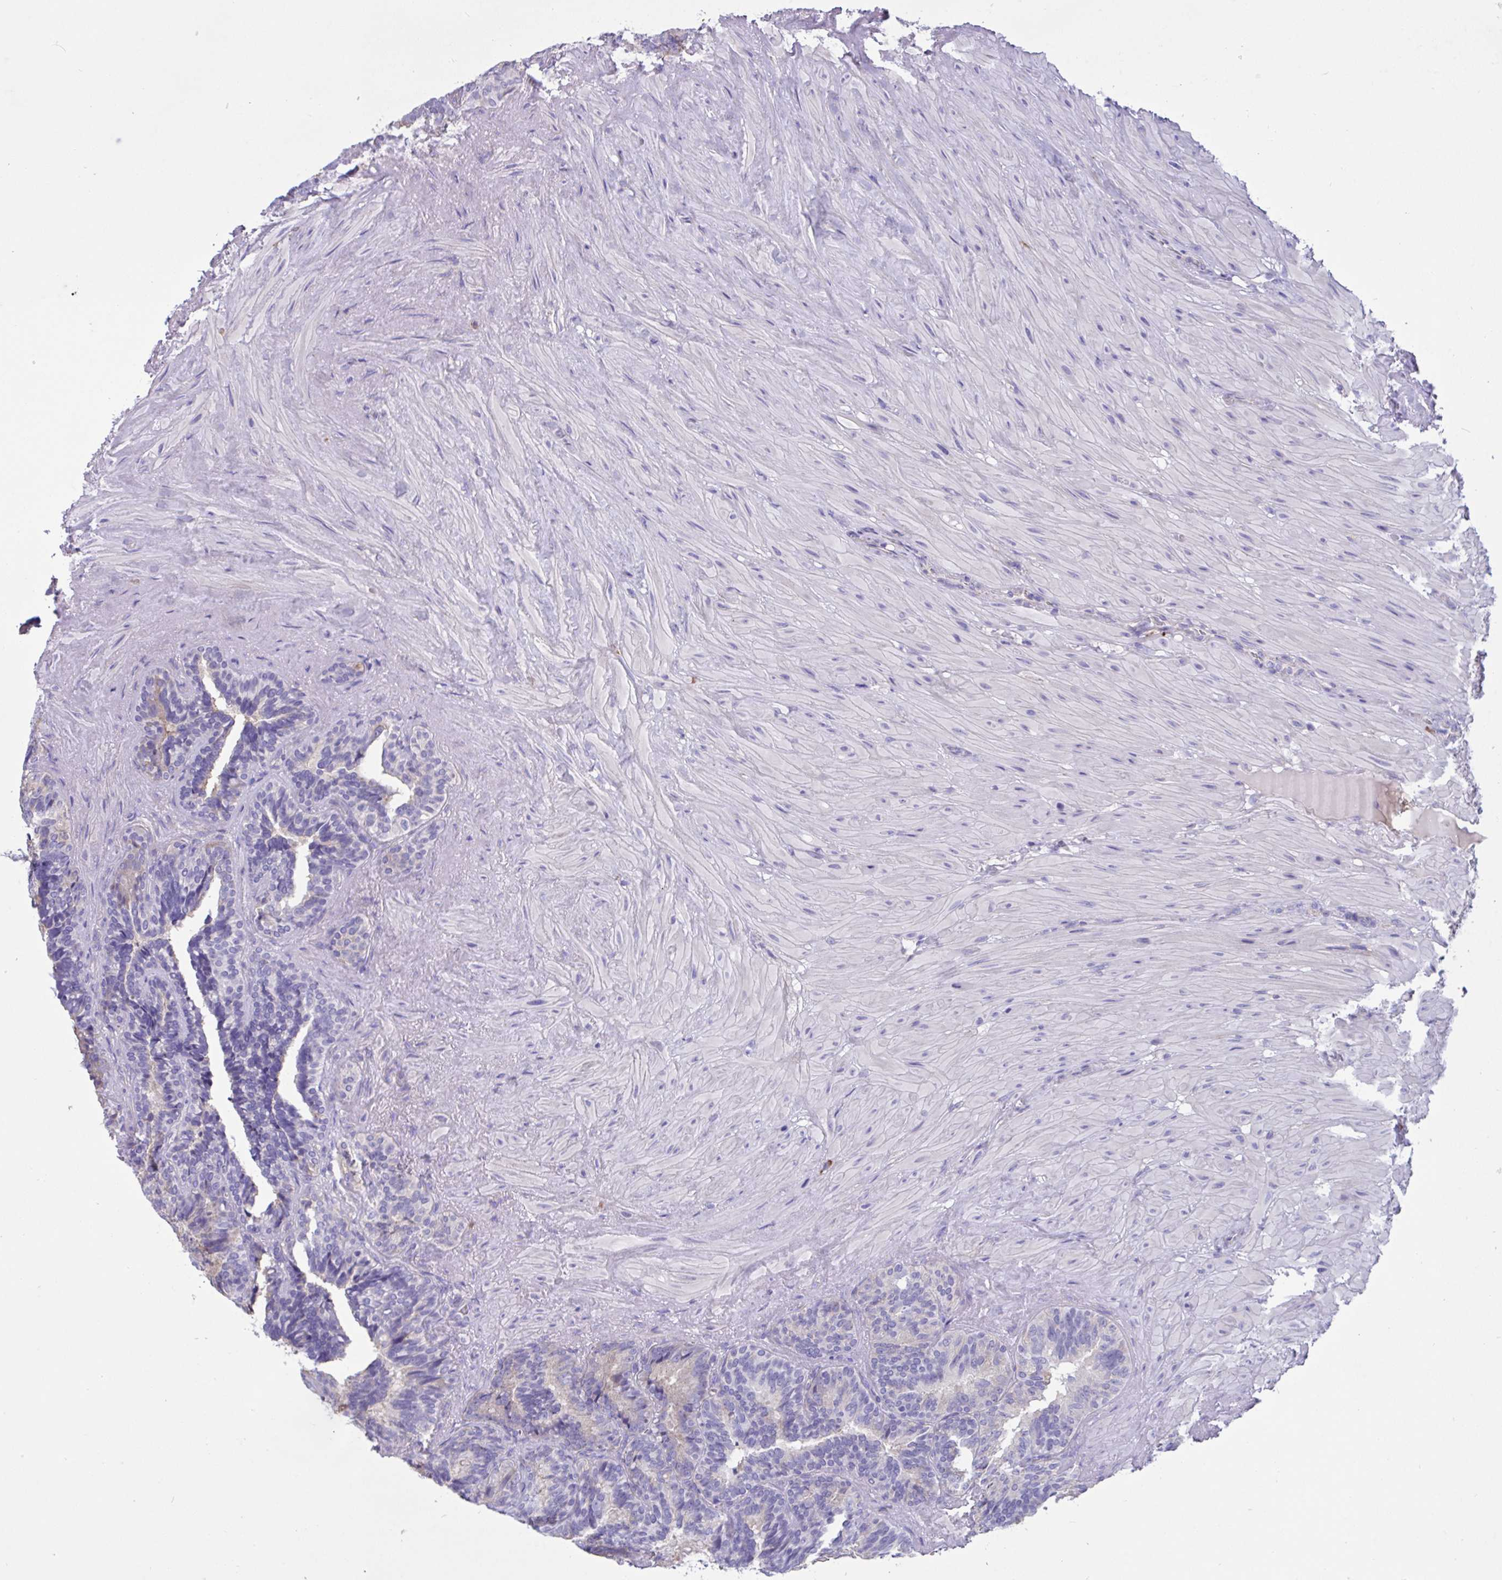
{"staining": {"intensity": "weak", "quantity": "25%-75%", "location": "cytoplasmic/membranous"}, "tissue": "seminal vesicle", "cell_type": "Glandular cells", "image_type": "normal", "snomed": [{"axis": "morphology", "description": "Normal tissue, NOS"}, {"axis": "topography", "description": "Seminal veicle"}], "caption": "Seminal vesicle stained with immunohistochemistry (IHC) displays weak cytoplasmic/membranous expression in approximately 25%-75% of glandular cells.", "gene": "SLC66A1", "patient": {"sex": "male", "age": 60}}